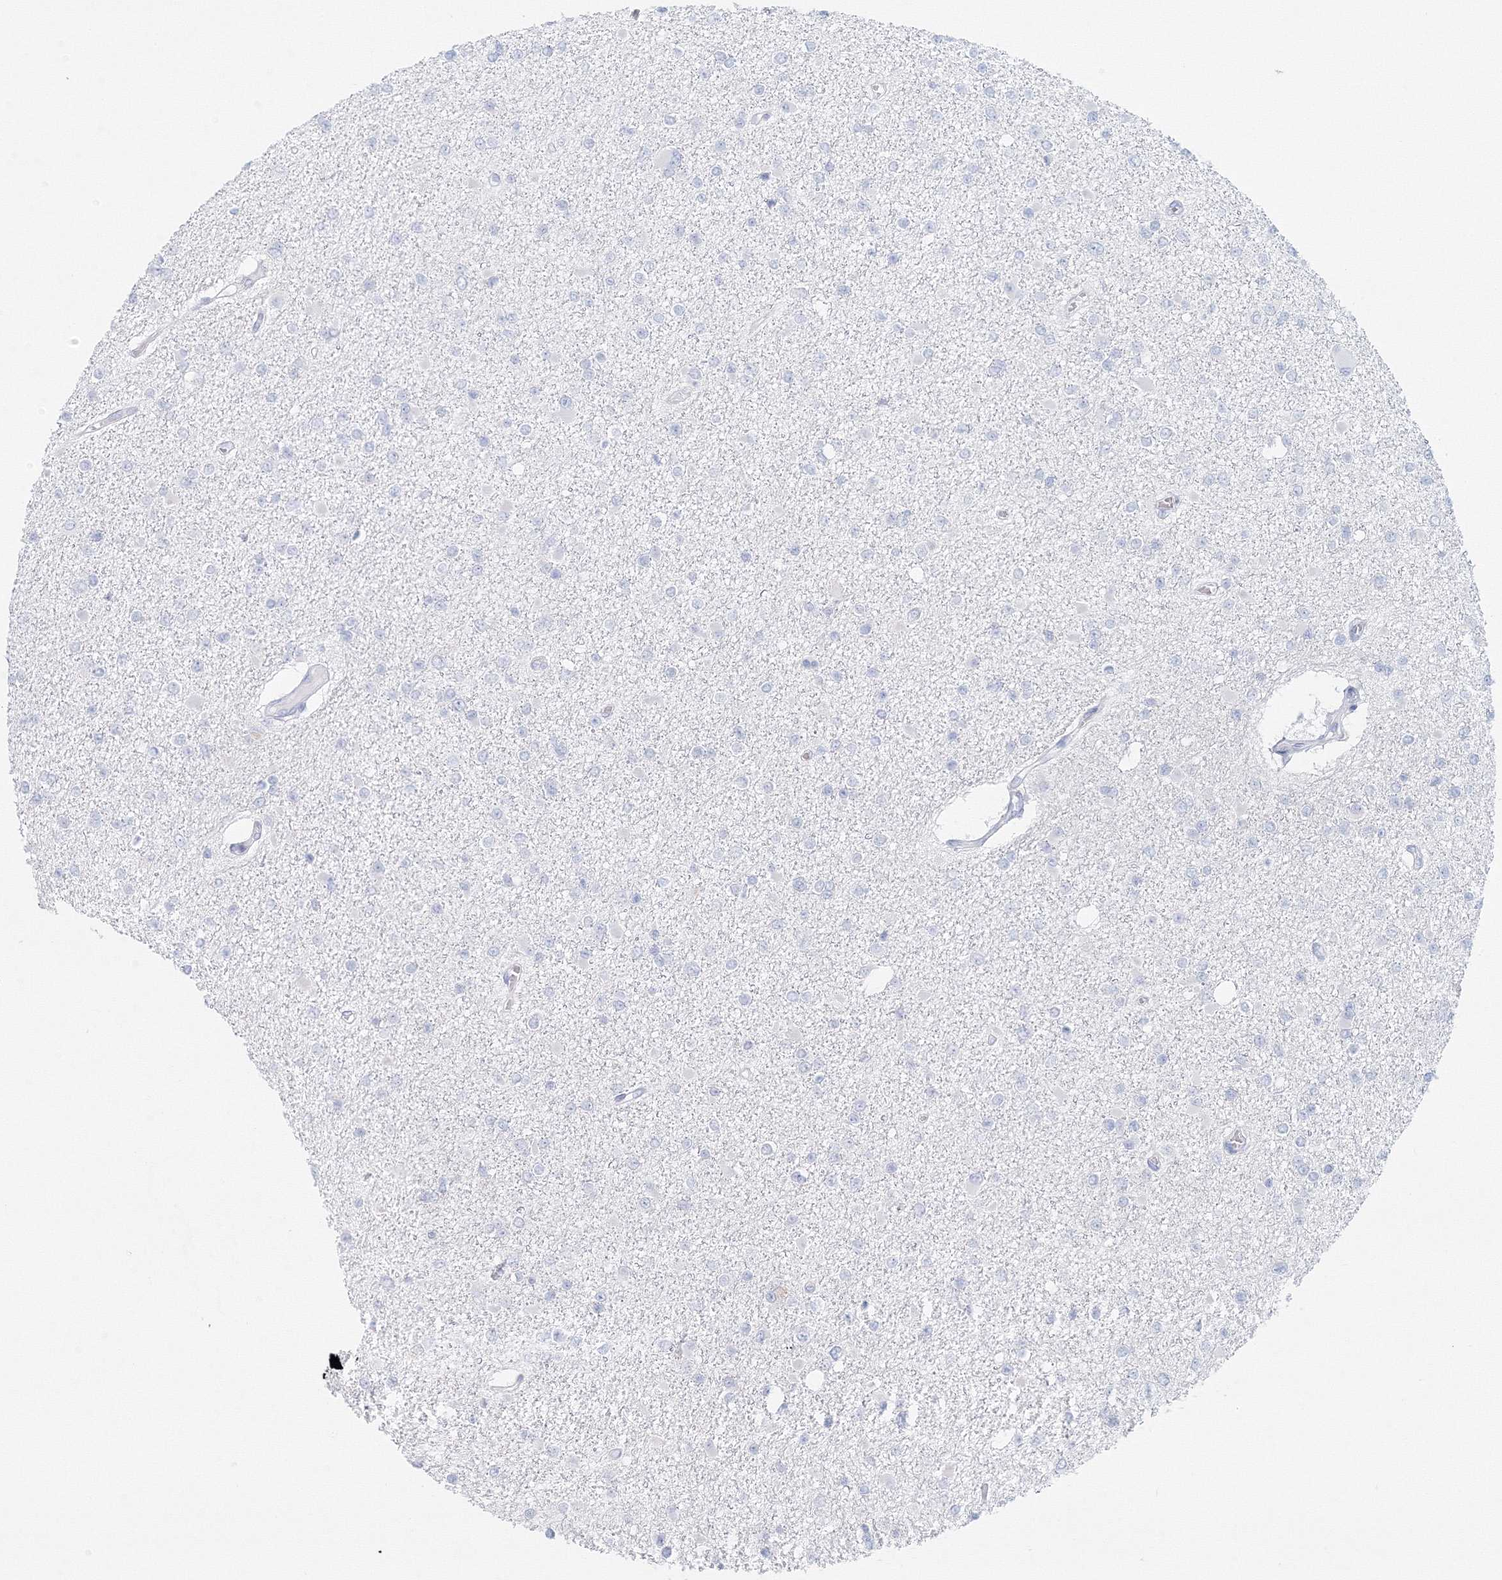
{"staining": {"intensity": "negative", "quantity": "none", "location": "none"}, "tissue": "glioma", "cell_type": "Tumor cells", "image_type": "cancer", "snomed": [{"axis": "morphology", "description": "Glioma, malignant, Low grade"}, {"axis": "topography", "description": "Brain"}], "caption": "Histopathology image shows no protein expression in tumor cells of glioma tissue. (DAB immunohistochemistry visualized using brightfield microscopy, high magnification).", "gene": "VSIG1", "patient": {"sex": "female", "age": 22}}